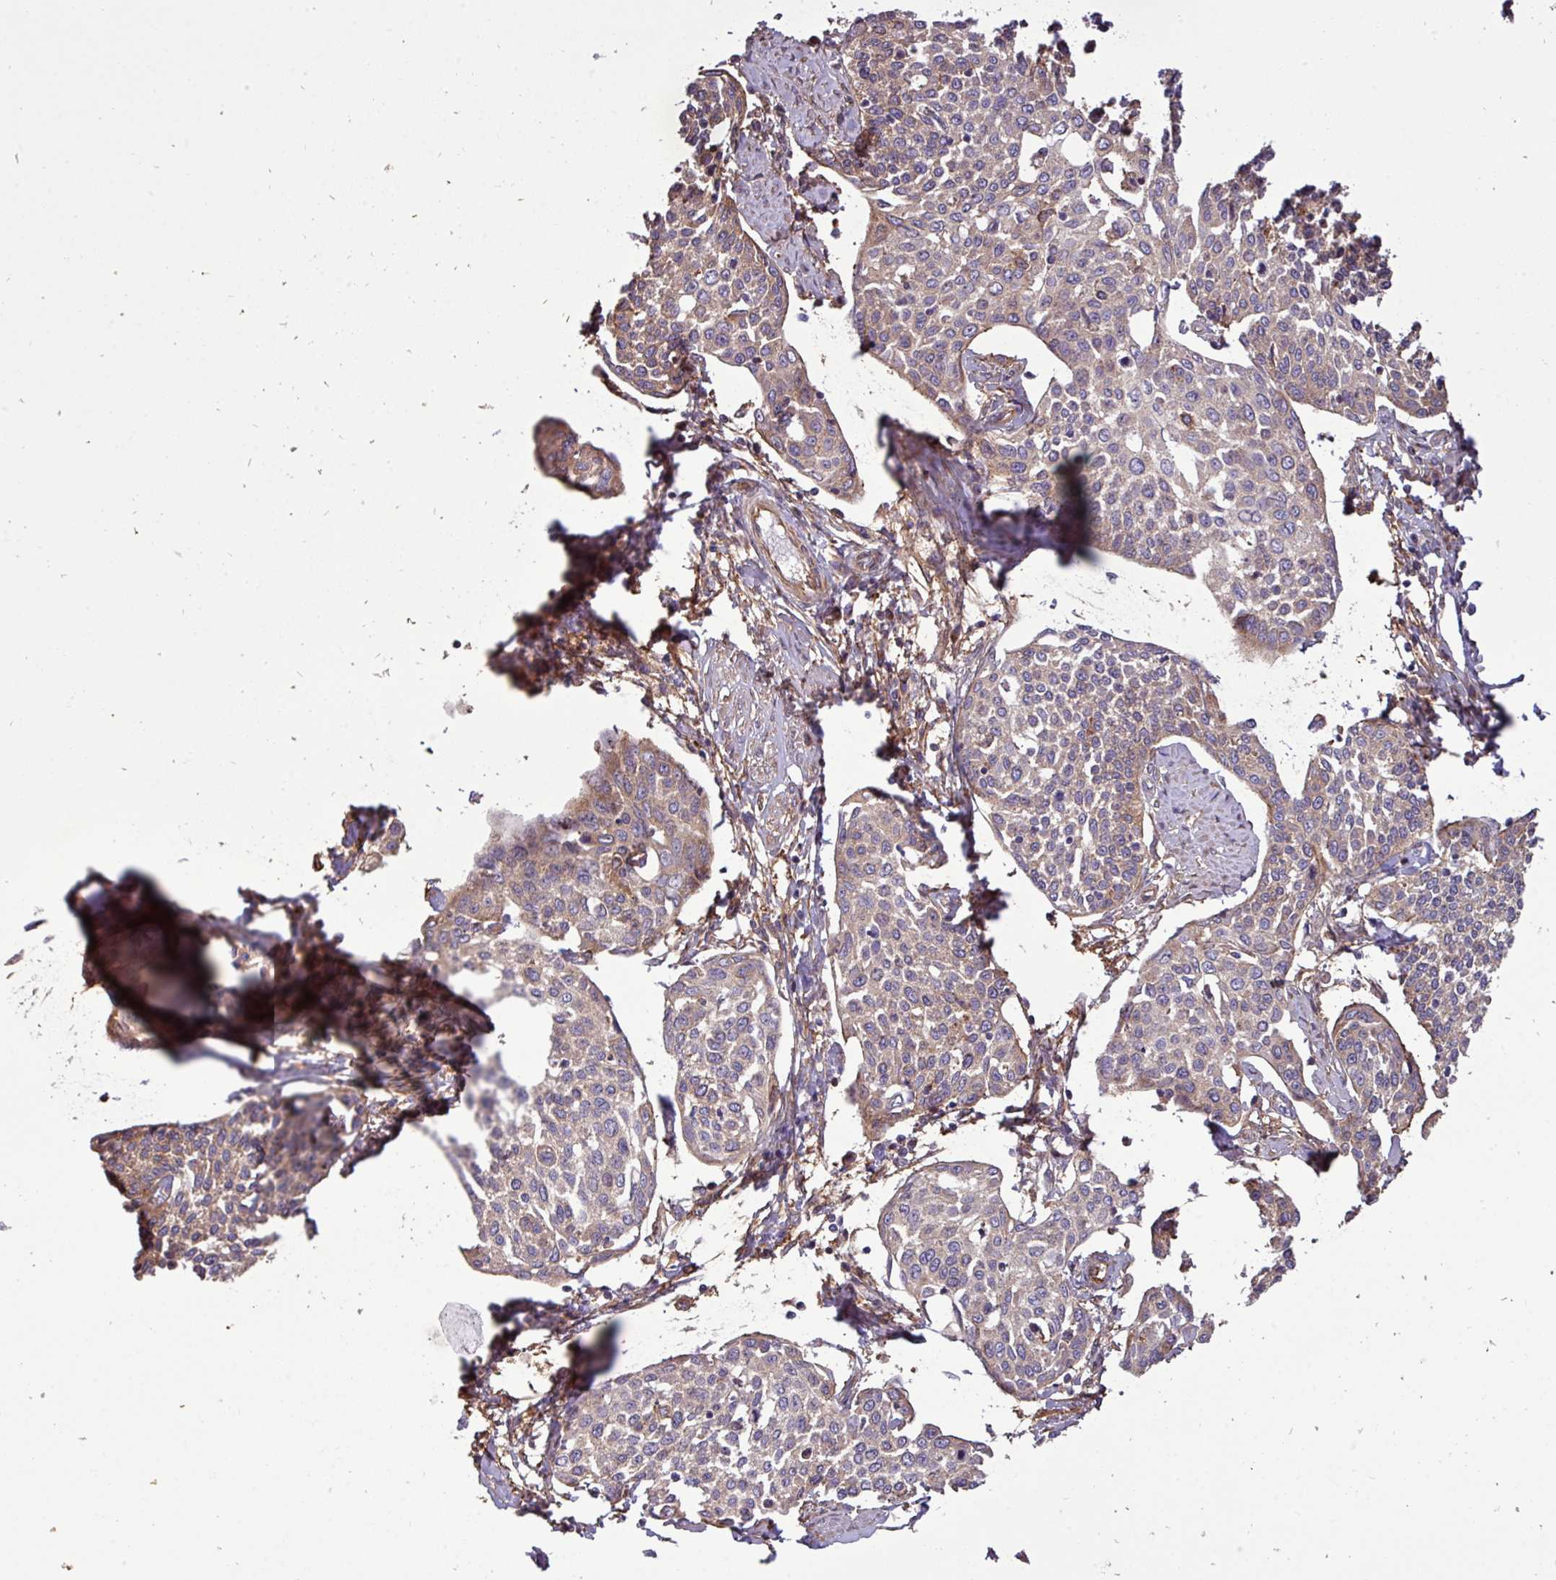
{"staining": {"intensity": "weak", "quantity": "25%-75%", "location": "cytoplasmic/membranous"}, "tissue": "cervical cancer", "cell_type": "Tumor cells", "image_type": "cancer", "snomed": [{"axis": "morphology", "description": "Squamous cell carcinoma, NOS"}, {"axis": "topography", "description": "Cervix"}], "caption": "Immunohistochemistry (IHC) image of human squamous cell carcinoma (cervical) stained for a protein (brown), which shows low levels of weak cytoplasmic/membranous expression in approximately 25%-75% of tumor cells.", "gene": "ZNF300", "patient": {"sex": "female", "age": 34}}